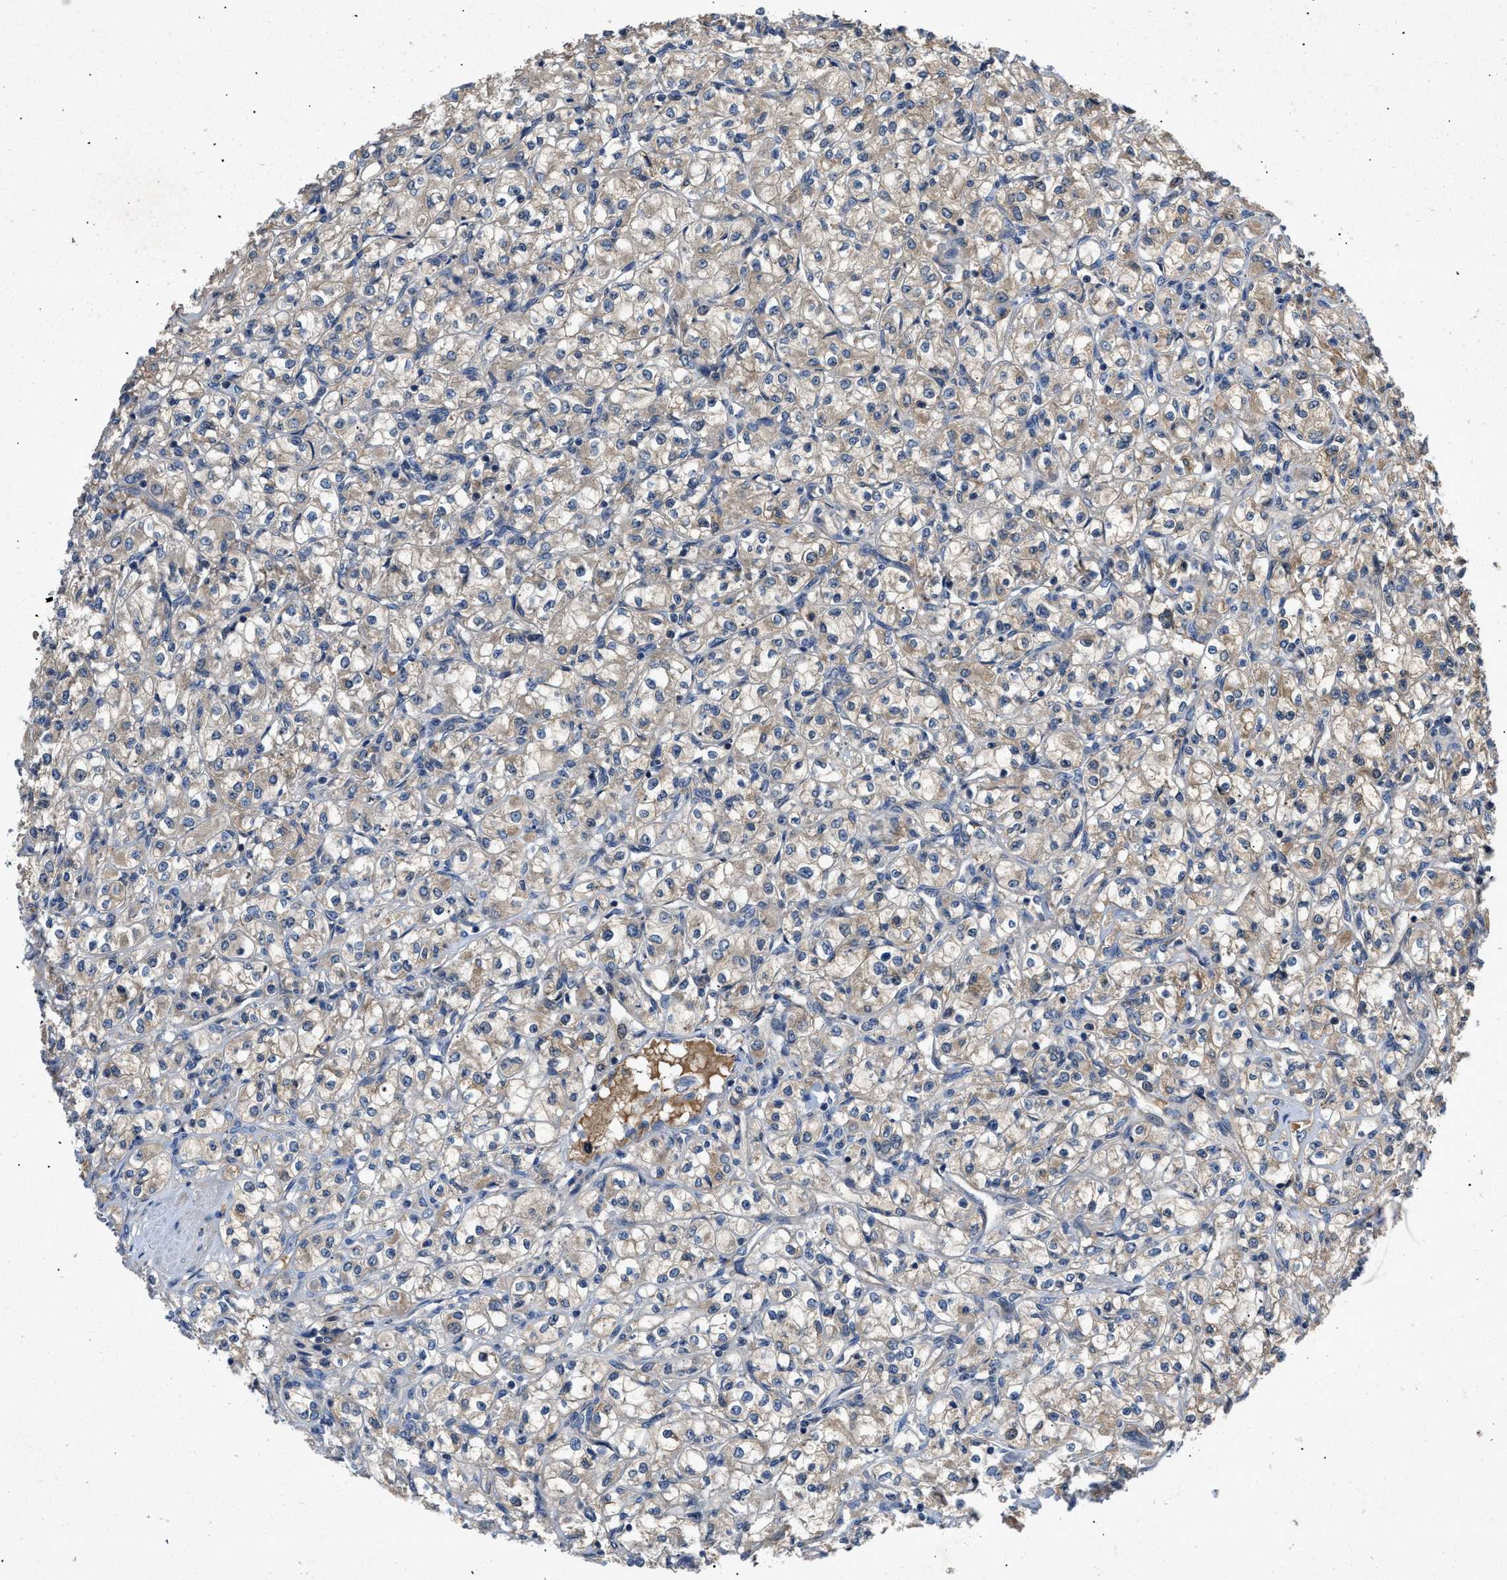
{"staining": {"intensity": "weak", "quantity": ">75%", "location": "cytoplasmic/membranous"}, "tissue": "renal cancer", "cell_type": "Tumor cells", "image_type": "cancer", "snomed": [{"axis": "morphology", "description": "Adenocarcinoma, NOS"}, {"axis": "topography", "description": "Kidney"}], "caption": "Protein staining of renal cancer (adenocarcinoma) tissue shows weak cytoplasmic/membranous staining in approximately >75% of tumor cells. (Stains: DAB in brown, nuclei in blue, Microscopy: brightfield microscopy at high magnification).", "gene": "VPS4A", "patient": {"sex": "male", "age": 77}}